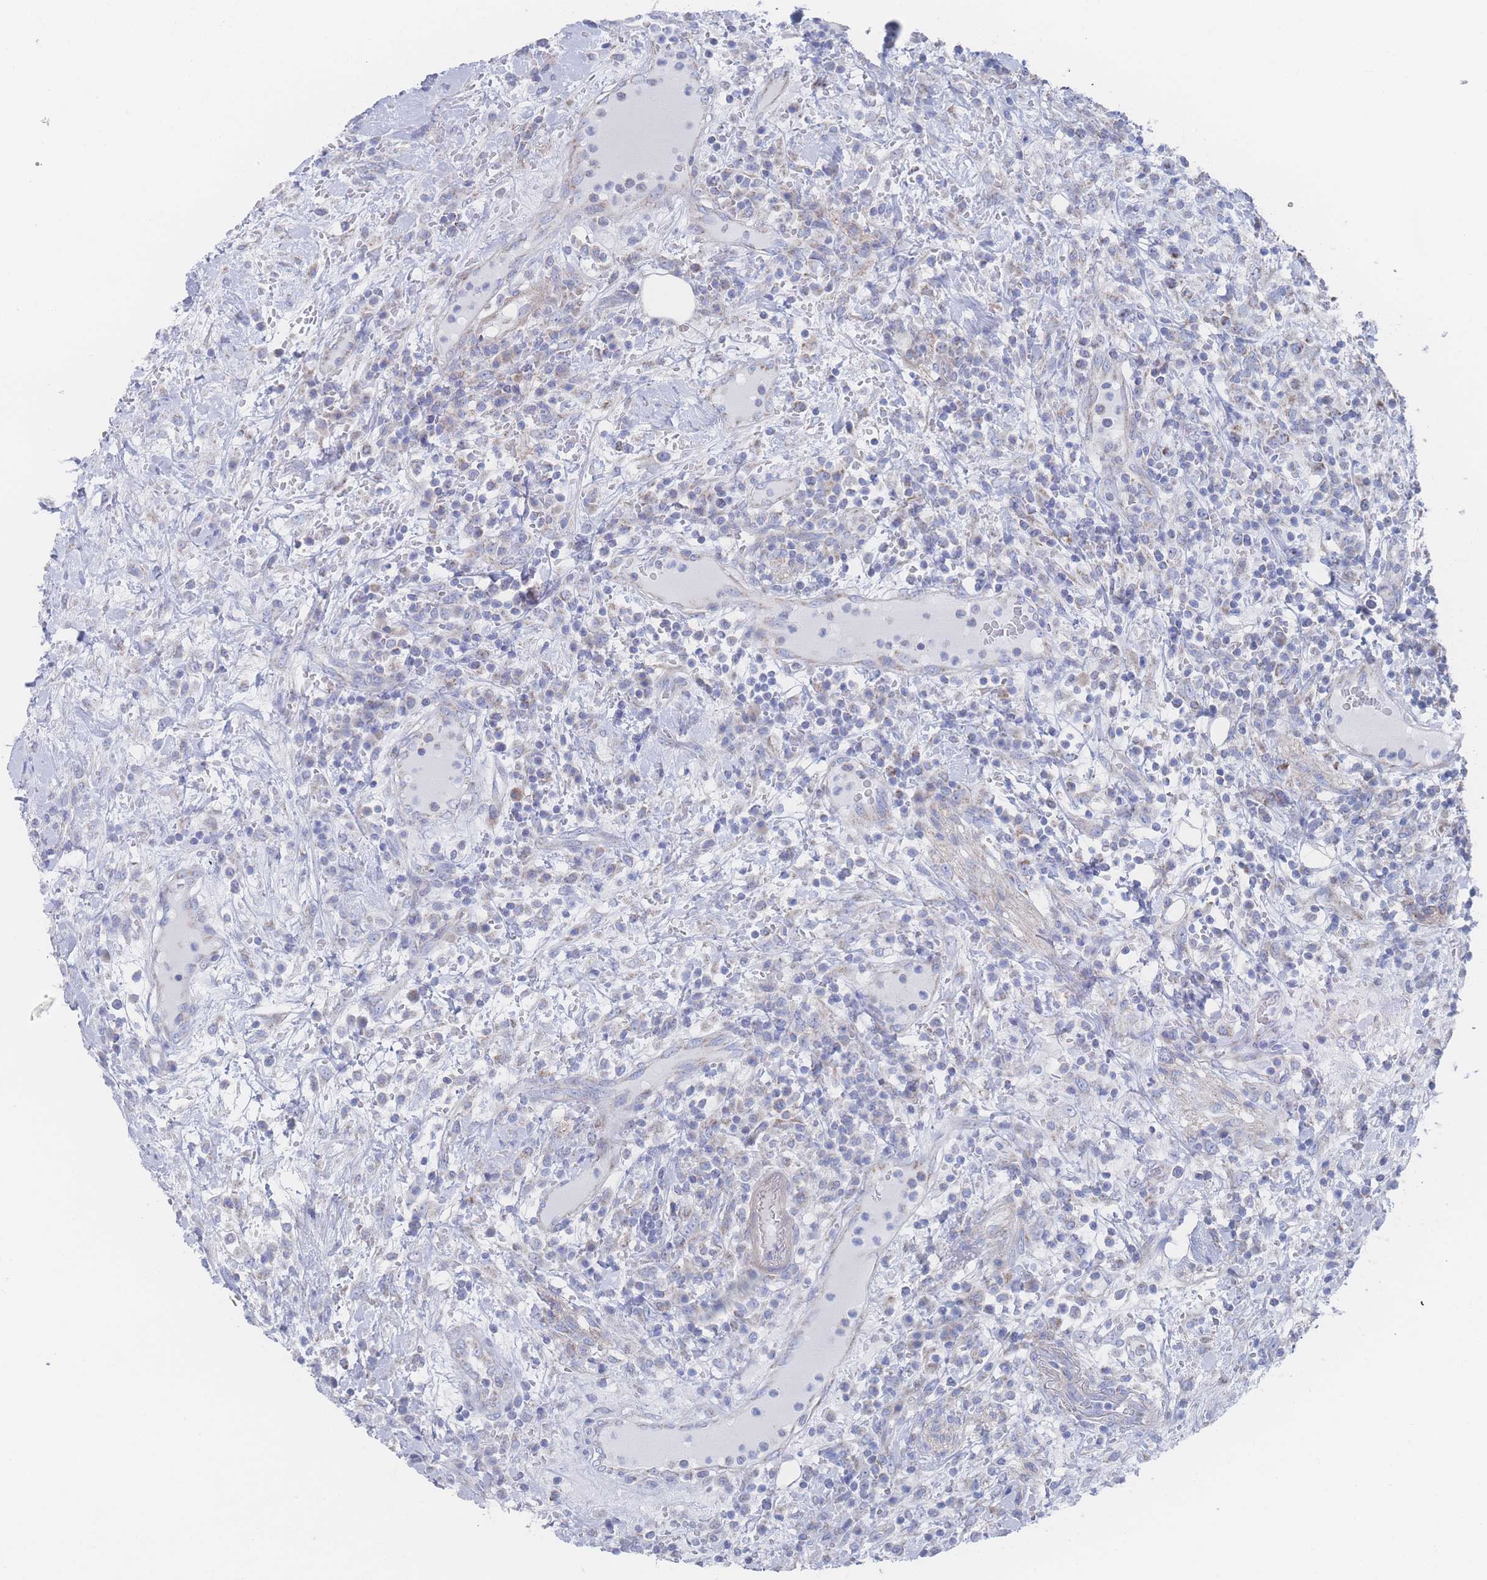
{"staining": {"intensity": "strong", "quantity": "<25%", "location": "cytoplasmic/membranous"}, "tissue": "lymphoma", "cell_type": "Tumor cells", "image_type": "cancer", "snomed": [{"axis": "morphology", "description": "Malignant lymphoma, non-Hodgkin's type, High grade"}, {"axis": "topography", "description": "Colon"}], "caption": "A brown stain labels strong cytoplasmic/membranous positivity of a protein in malignant lymphoma, non-Hodgkin's type (high-grade) tumor cells.", "gene": "SNPH", "patient": {"sex": "female", "age": 53}}